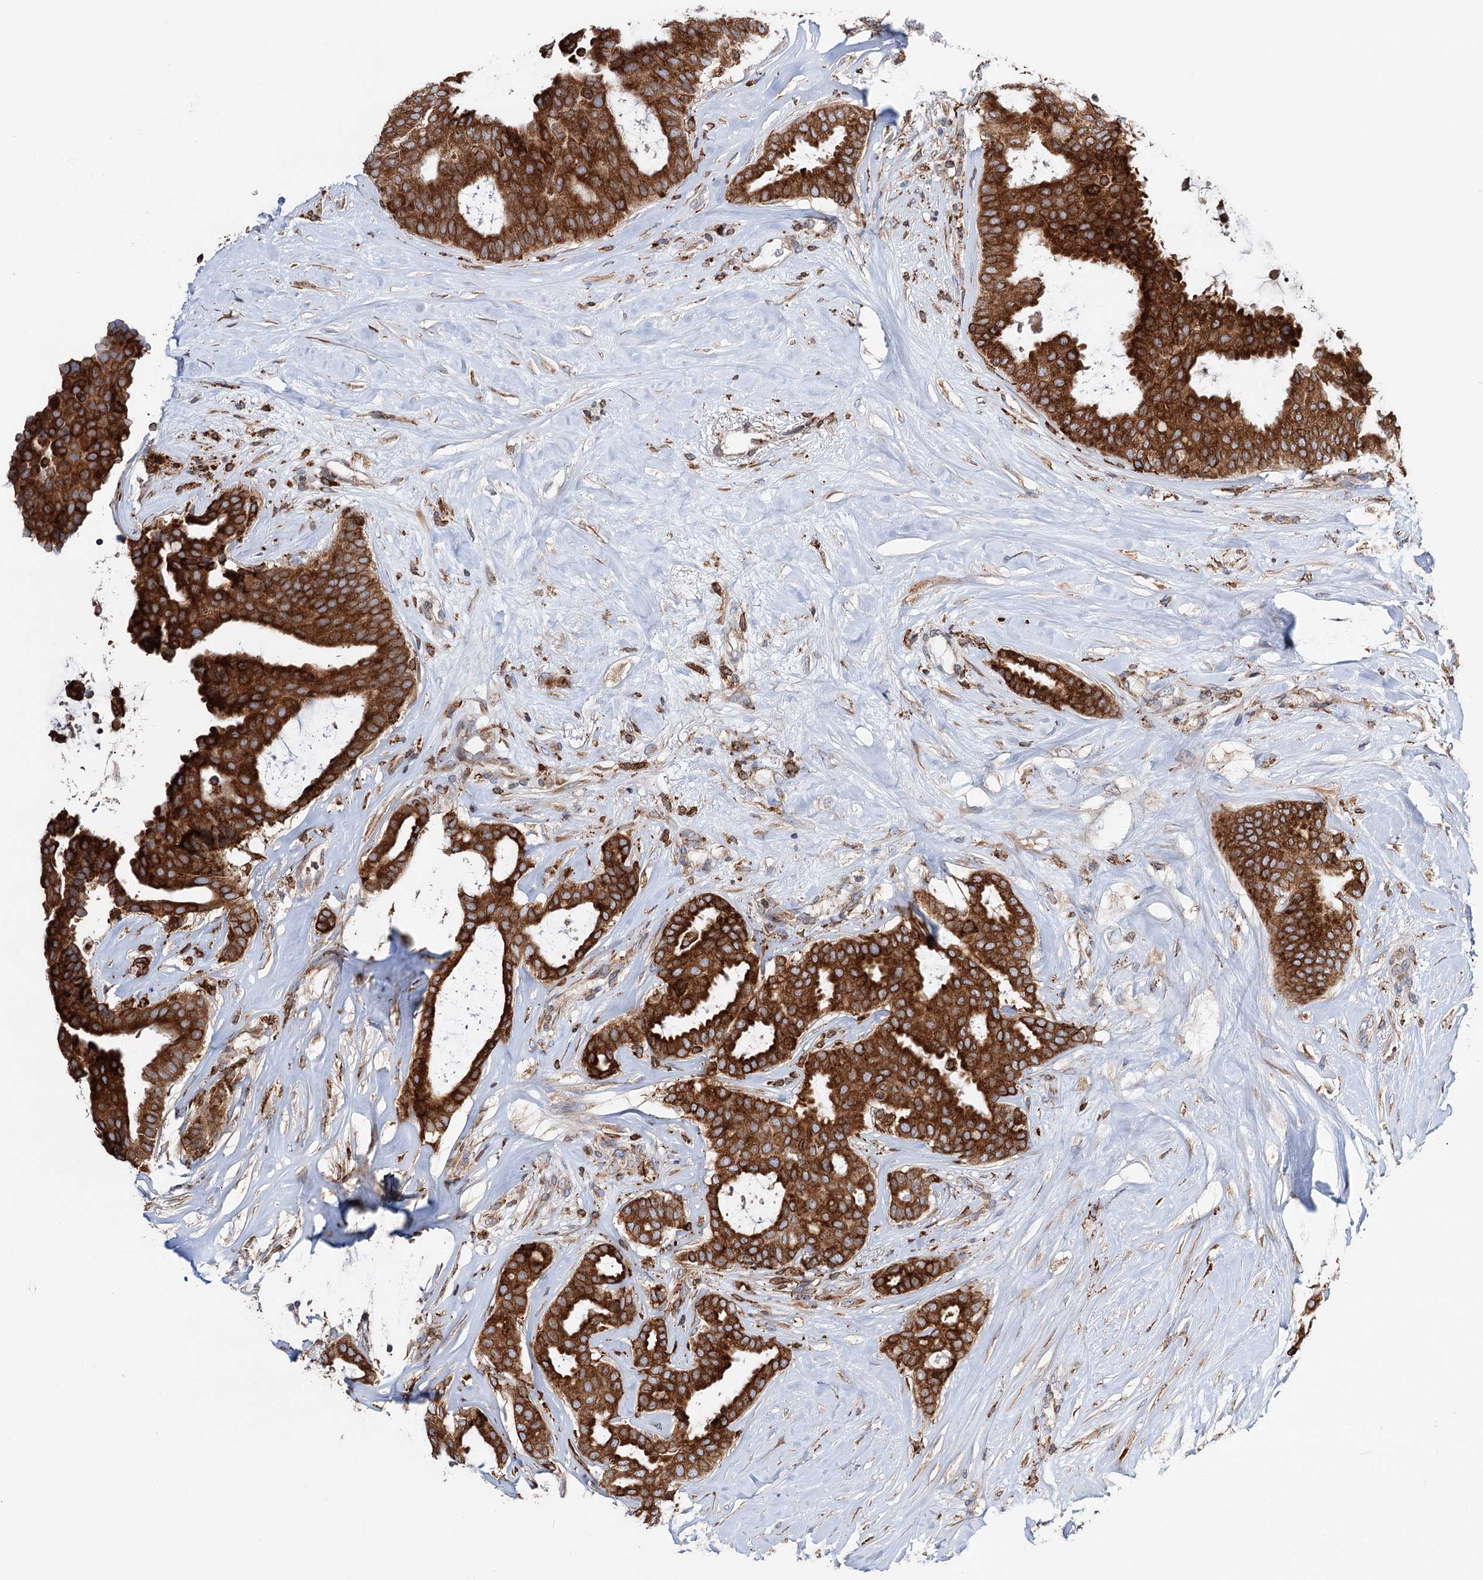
{"staining": {"intensity": "strong", "quantity": ">75%", "location": "cytoplasmic/membranous"}, "tissue": "breast cancer", "cell_type": "Tumor cells", "image_type": "cancer", "snomed": [{"axis": "morphology", "description": "Duct carcinoma"}, {"axis": "topography", "description": "Breast"}], "caption": "The micrograph demonstrates immunohistochemical staining of breast cancer (intraductal carcinoma). There is strong cytoplasmic/membranous staining is appreciated in about >75% of tumor cells. The protein of interest is stained brown, and the nuclei are stained in blue (DAB (3,3'-diaminobenzidine) IHC with brightfield microscopy, high magnification).", "gene": "ERP29", "patient": {"sex": "female", "age": 75}}